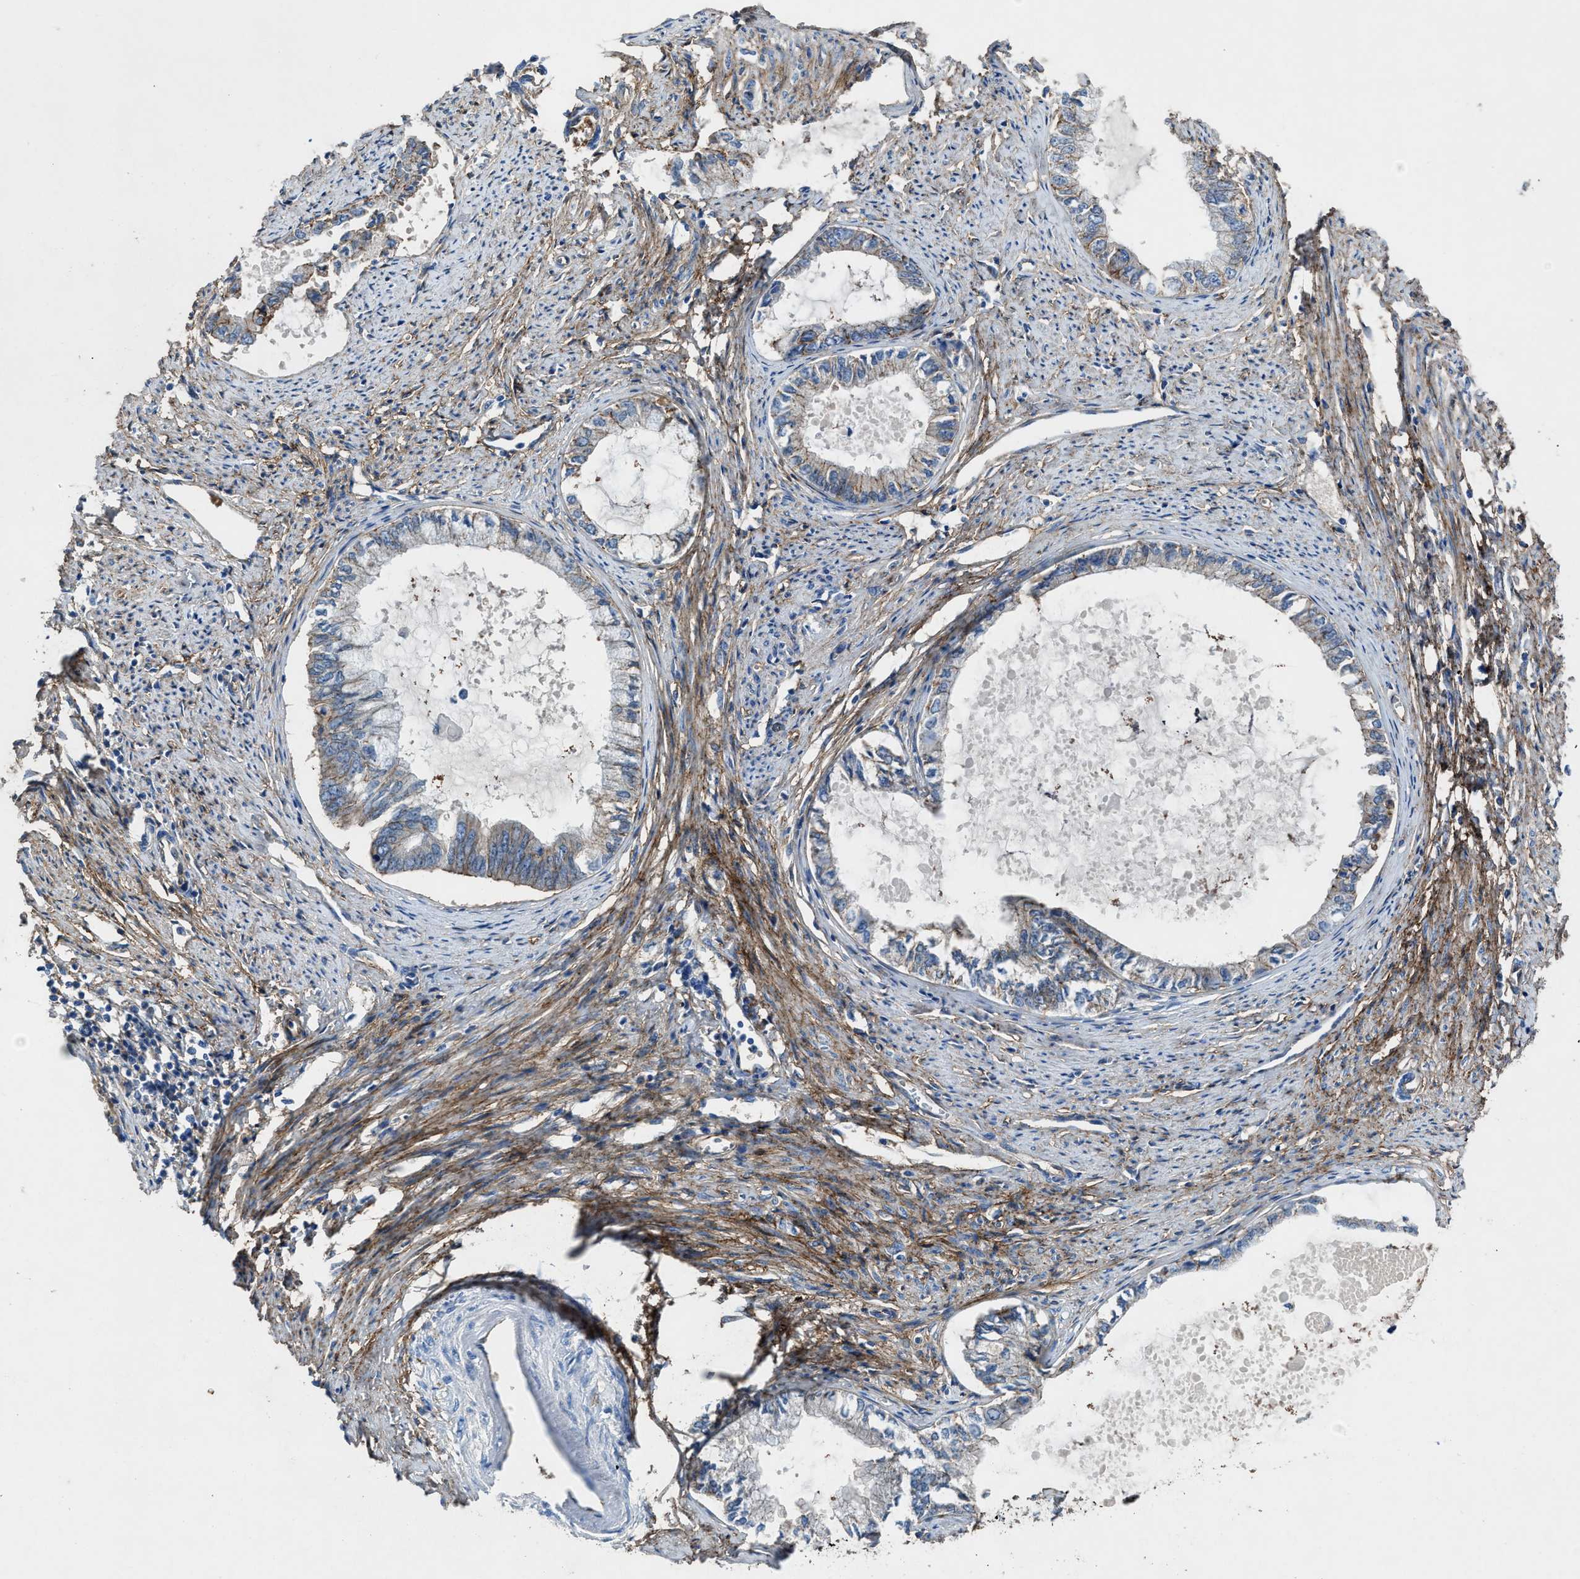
{"staining": {"intensity": "weak", "quantity": "<25%", "location": "cytoplasmic/membranous"}, "tissue": "endometrial cancer", "cell_type": "Tumor cells", "image_type": "cancer", "snomed": [{"axis": "morphology", "description": "Adenocarcinoma, NOS"}, {"axis": "topography", "description": "Endometrium"}], "caption": "Photomicrograph shows no significant protein positivity in tumor cells of adenocarcinoma (endometrial).", "gene": "PTGFRN", "patient": {"sex": "female", "age": 86}}